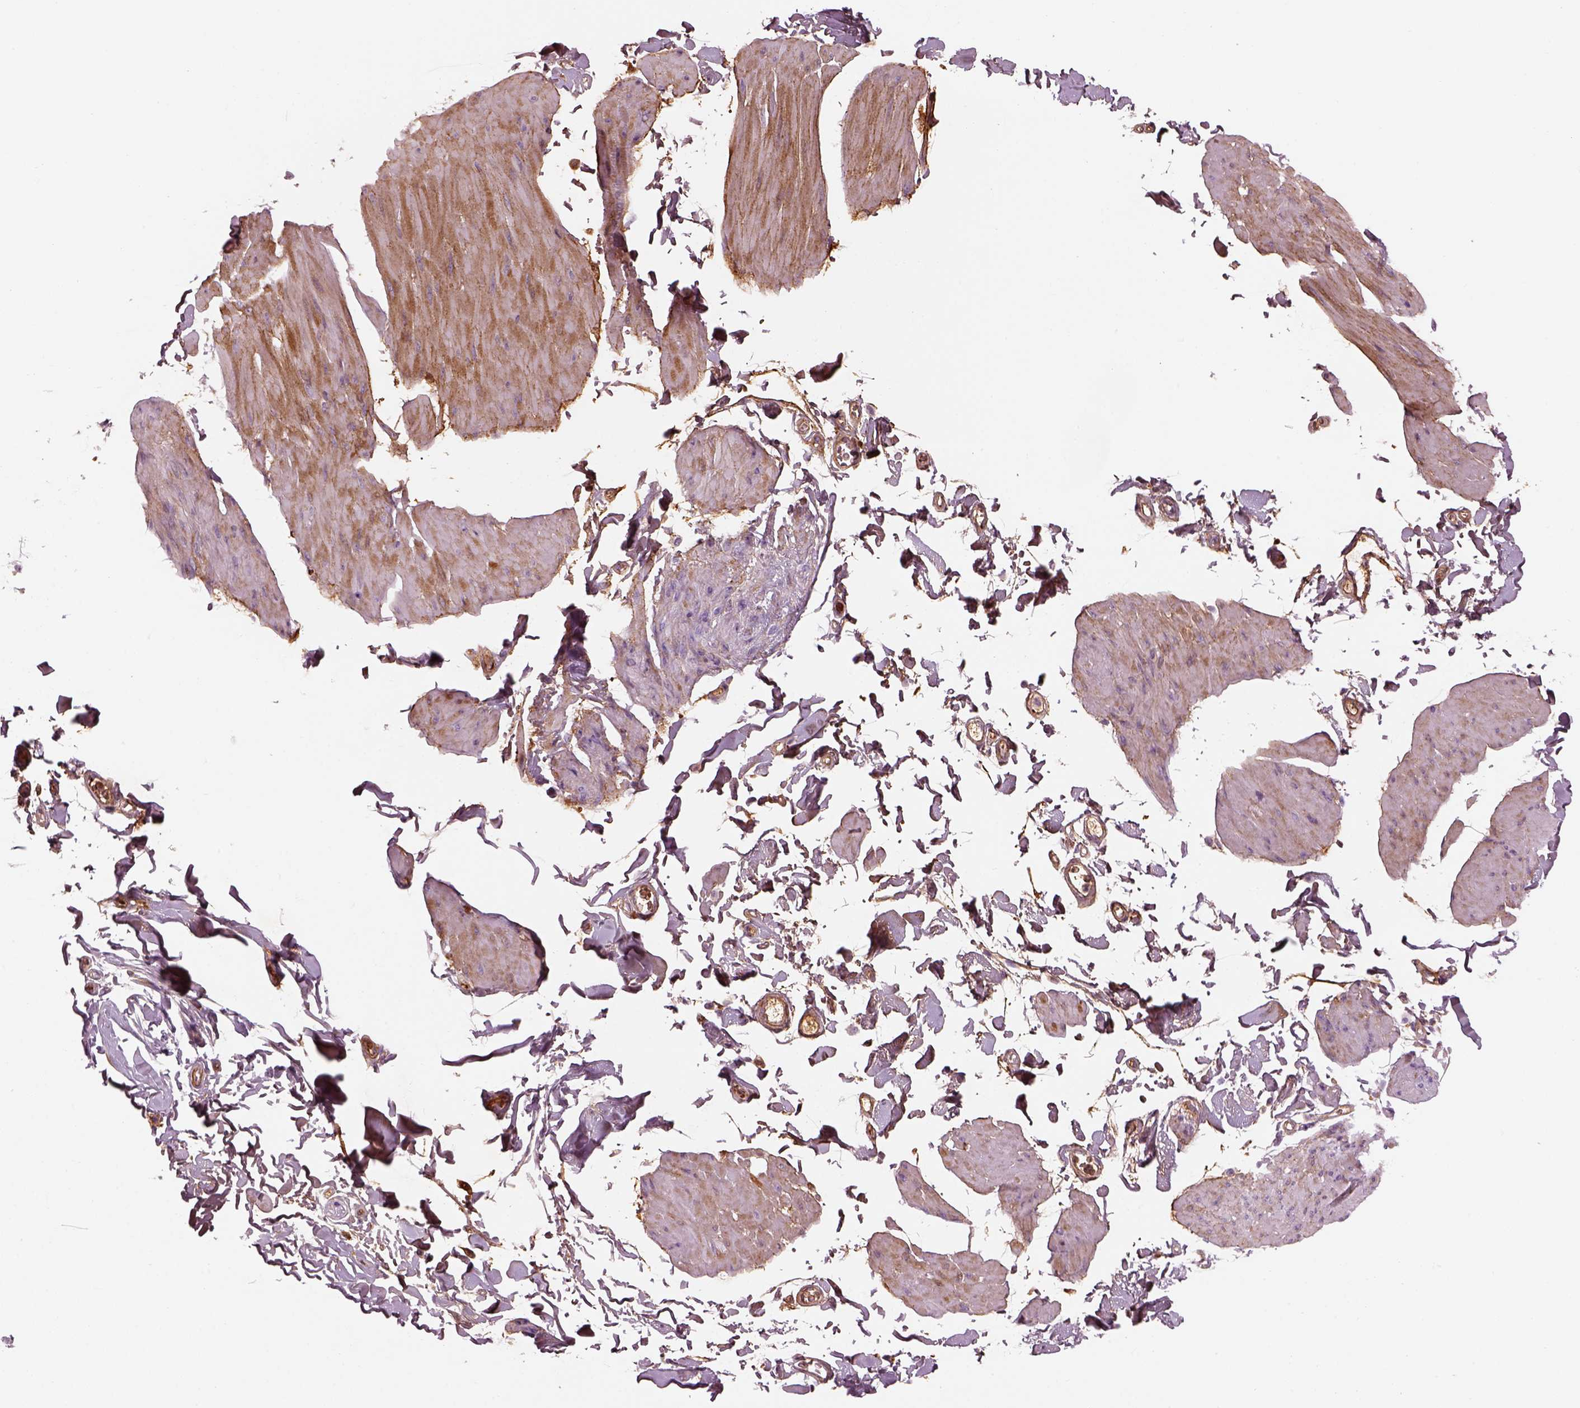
{"staining": {"intensity": "moderate", "quantity": ">75%", "location": "cytoplasmic/membranous"}, "tissue": "smooth muscle", "cell_type": "Smooth muscle cells", "image_type": "normal", "snomed": [{"axis": "morphology", "description": "Normal tissue, NOS"}, {"axis": "topography", "description": "Adipose tissue"}, {"axis": "topography", "description": "Smooth muscle"}, {"axis": "topography", "description": "Peripheral nerve tissue"}], "caption": "Immunohistochemistry (IHC) image of unremarkable smooth muscle: human smooth muscle stained using immunohistochemistry (IHC) exhibits medium levels of moderate protein expression localized specifically in the cytoplasmic/membranous of smooth muscle cells, appearing as a cytoplasmic/membranous brown color.", "gene": "PABPC1L2A", "patient": {"sex": "male", "age": 83}}